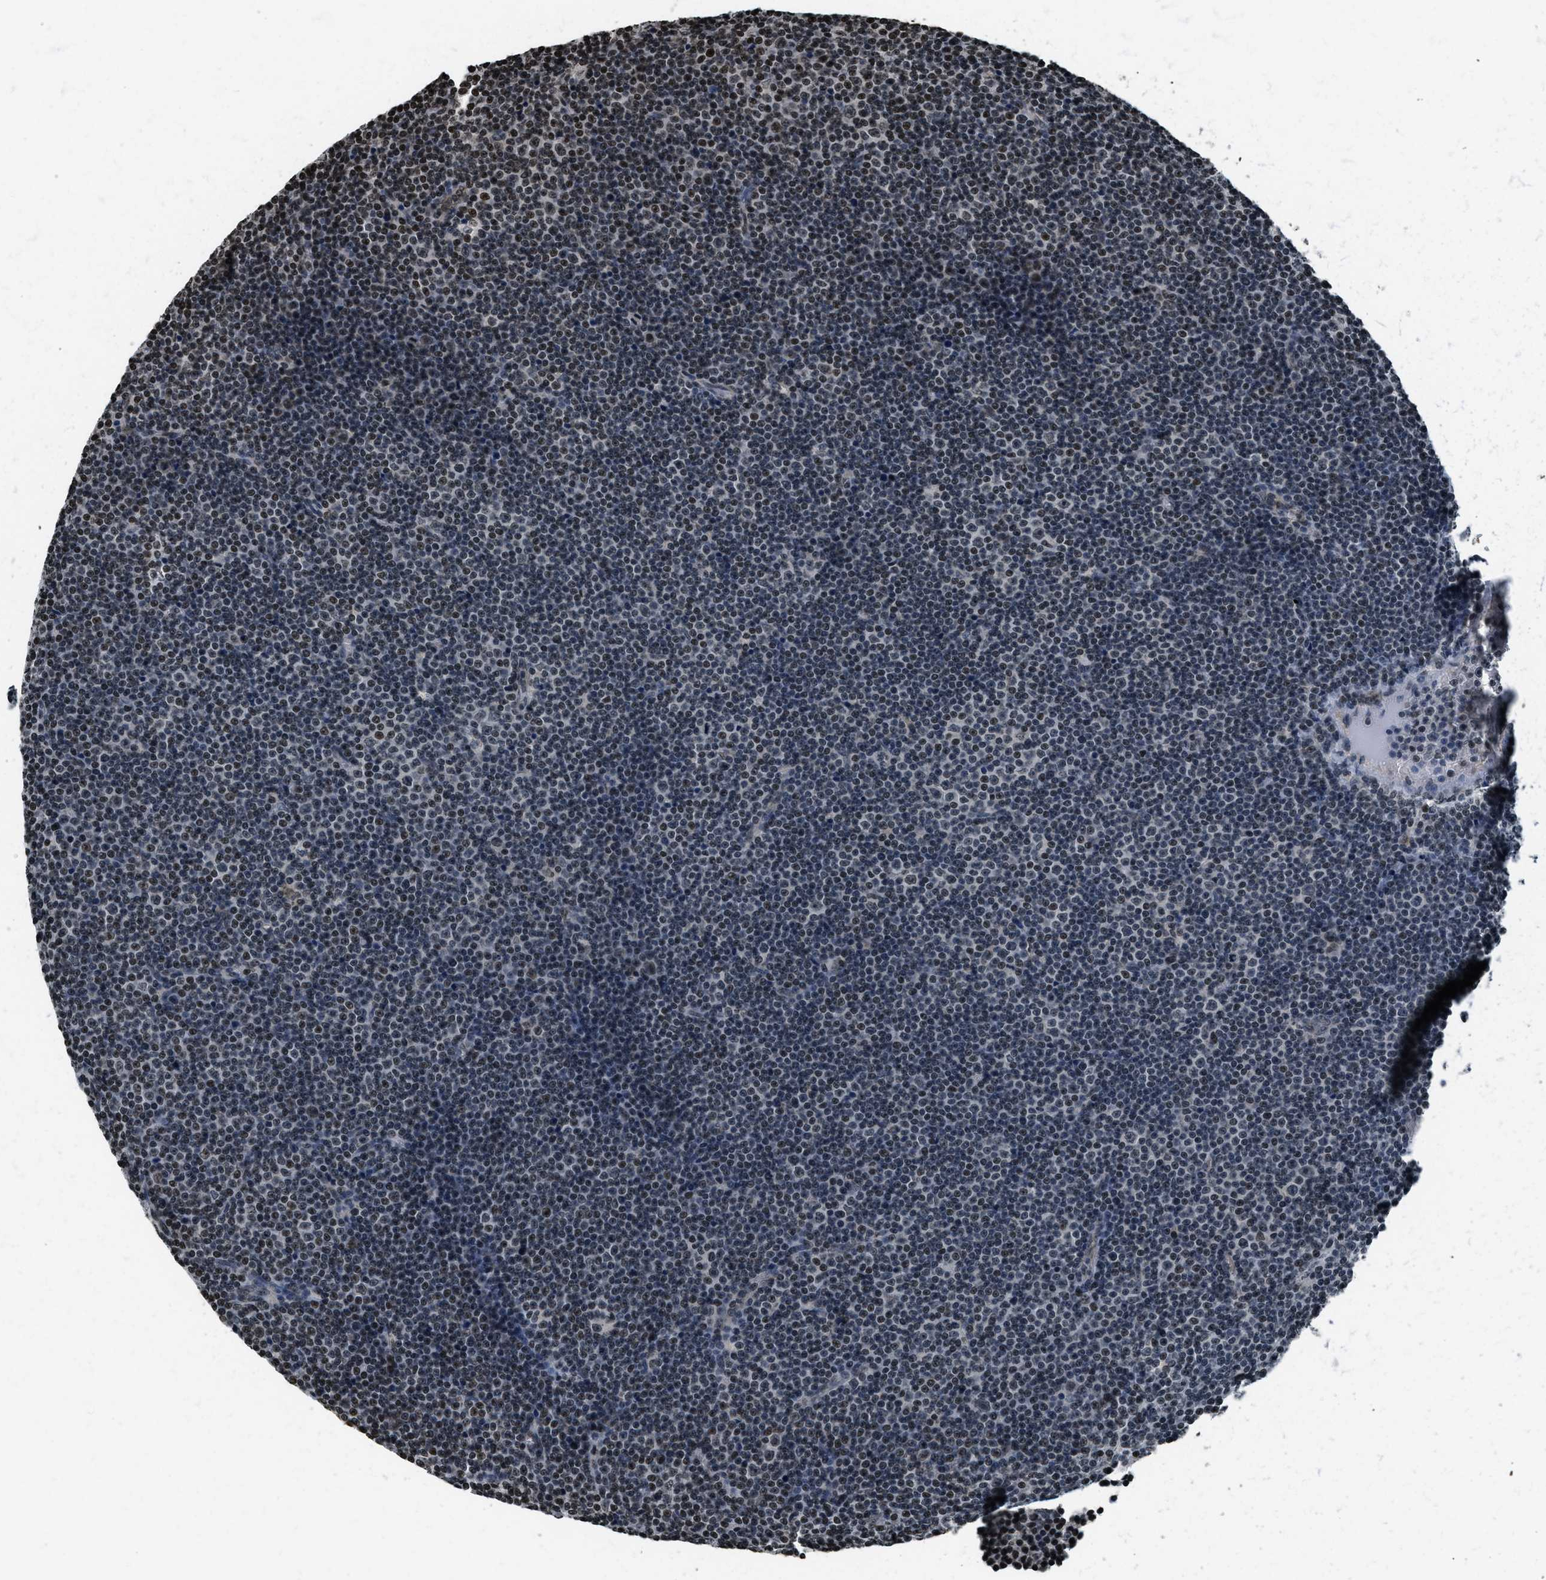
{"staining": {"intensity": "strong", "quantity": "25%-75%", "location": "nuclear"}, "tissue": "lymphoma", "cell_type": "Tumor cells", "image_type": "cancer", "snomed": [{"axis": "morphology", "description": "Malignant lymphoma, non-Hodgkin's type, Low grade"}, {"axis": "topography", "description": "Lymph node"}], "caption": "Brown immunohistochemical staining in malignant lymphoma, non-Hodgkin's type (low-grade) reveals strong nuclear expression in about 25%-75% of tumor cells.", "gene": "LDB2", "patient": {"sex": "female", "age": 67}}